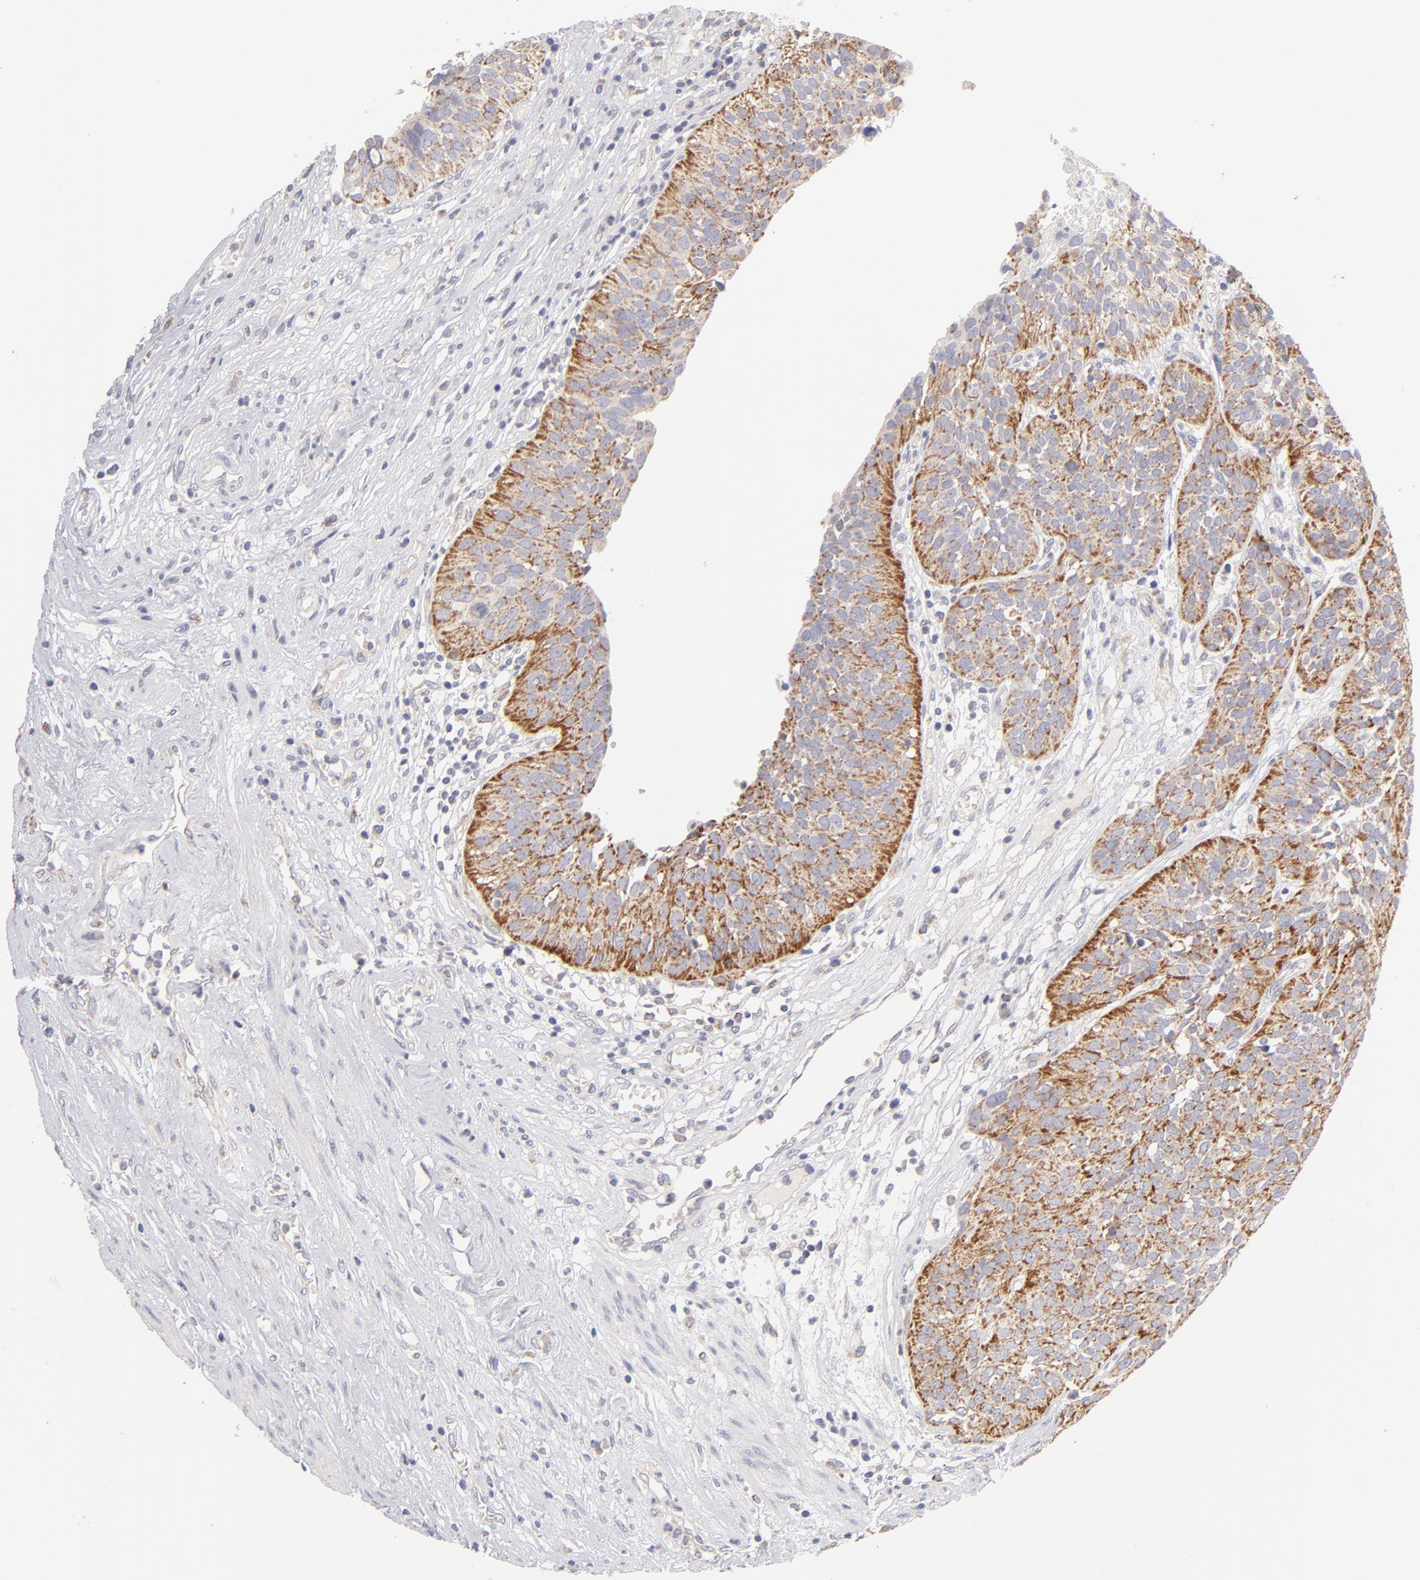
{"staining": {"intensity": "moderate", "quantity": ">75%", "location": "cytoplasmic/membranous"}, "tissue": "urothelial cancer", "cell_type": "Tumor cells", "image_type": "cancer", "snomed": [{"axis": "morphology", "description": "Urothelial carcinoma, High grade"}, {"axis": "topography", "description": "Urinary bladder"}], "caption": "DAB immunohistochemical staining of urothelial carcinoma (high-grade) displays moderate cytoplasmic/membranous protein expression in about >75% of tumor cells. Using DAB (brown) and hematoxylin (blue) stains, captured at high magnification using brightfield microscopy.", "gene": "HCCS", "patient": {"sex": "male", "age": 56}}